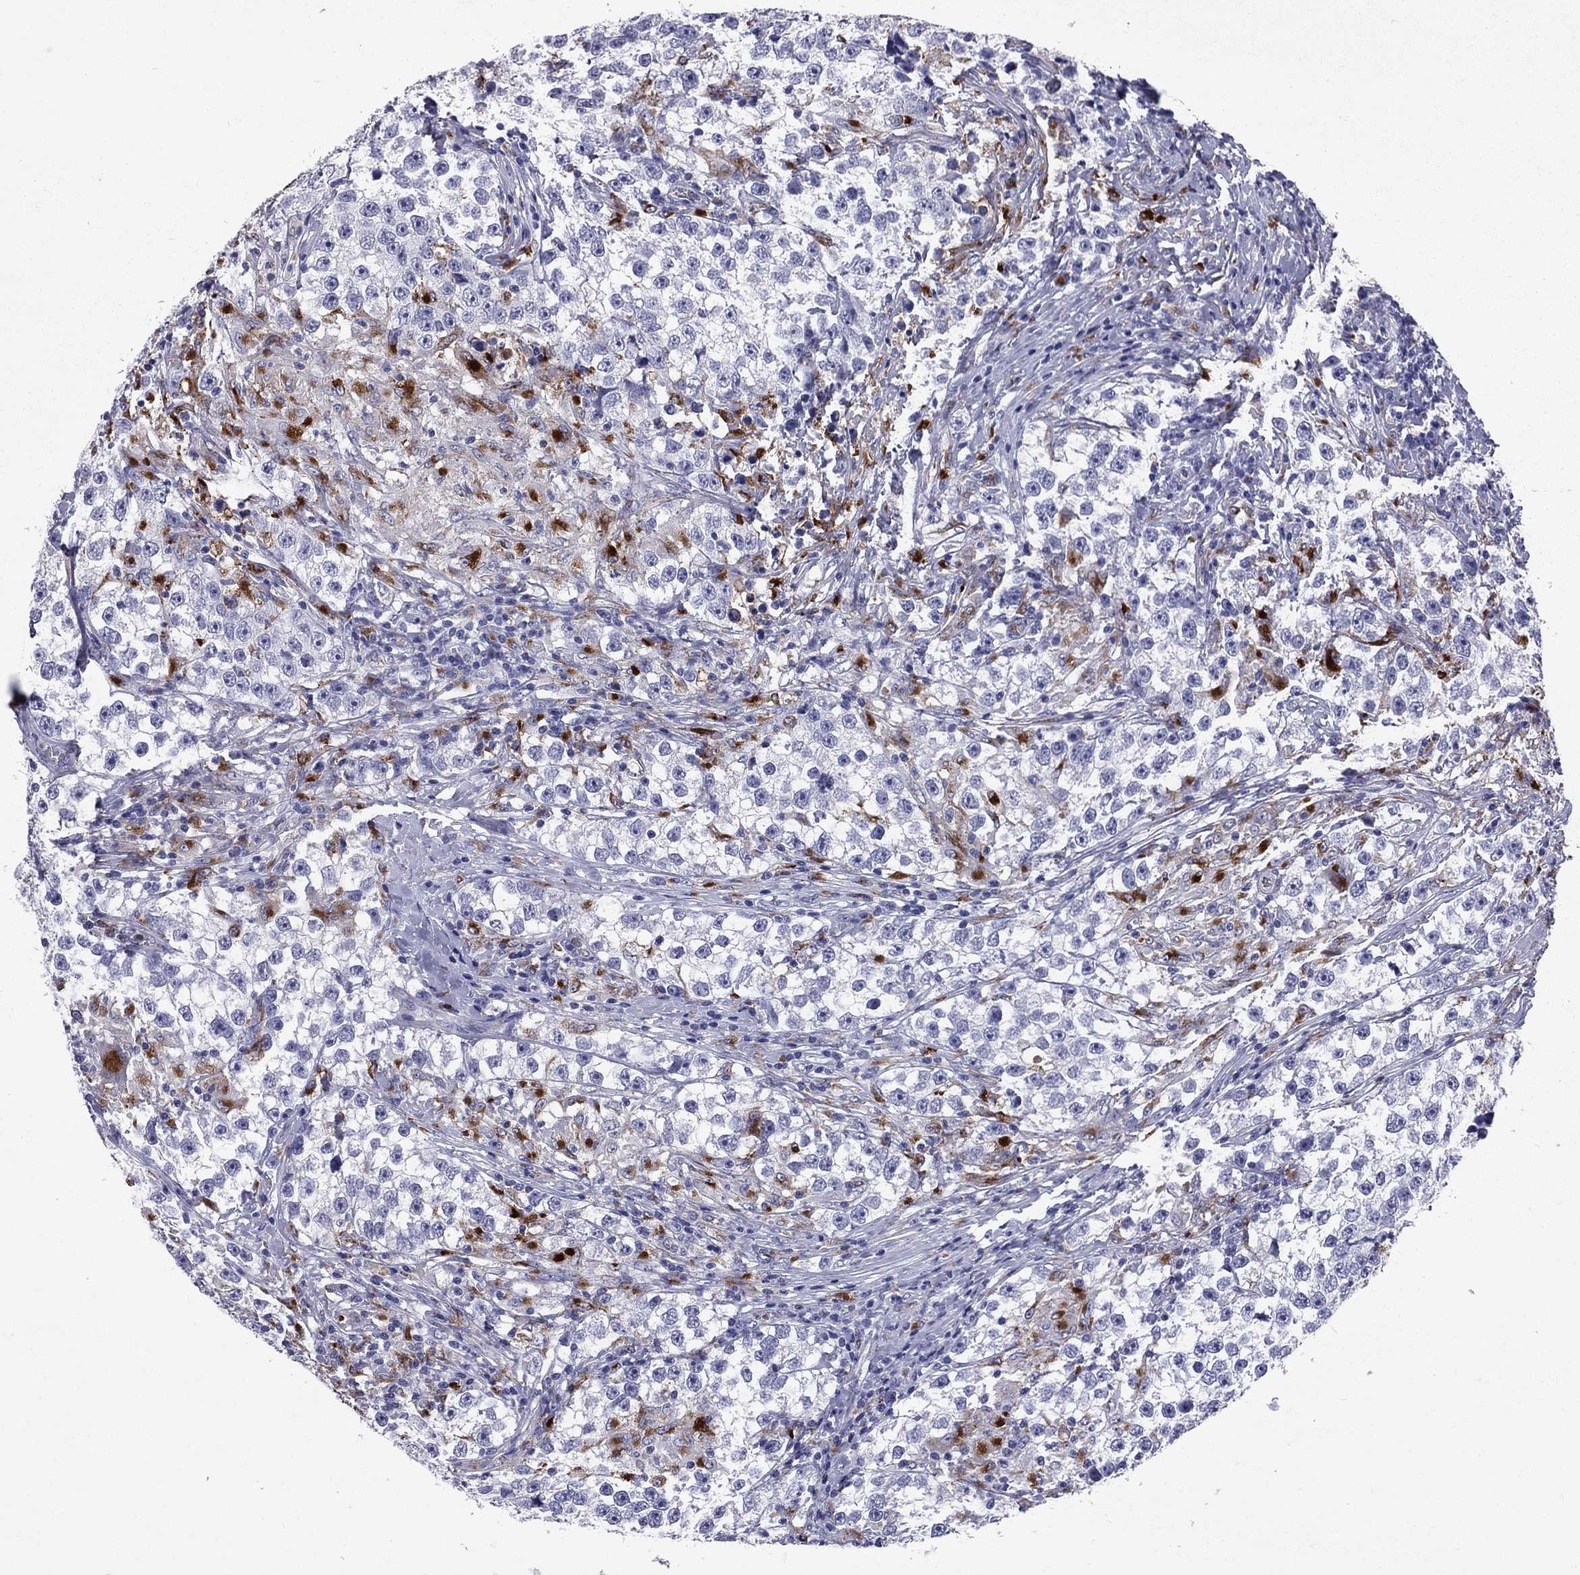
{"staining": {"intensity": "negative", "quantity": "none", "location": "none"}, "tissue": "testis cancer", "cell_type": "Tumor cells", "image_type": "cancer", "snomed": [{"axis": "morphology", "description": "Seminoma, NOS"}, {"axis": "topography", "description": "Testis"}], "caption": "This micrograph is of testis seminoma stained with immunohistochemistry (IHC) to label a protein in brown with the nuclei are counter-stained blue. There is no positivity in tumor cells.", "gene": "MADCAM1", "patient": {"sex": "male", "age": 46}}